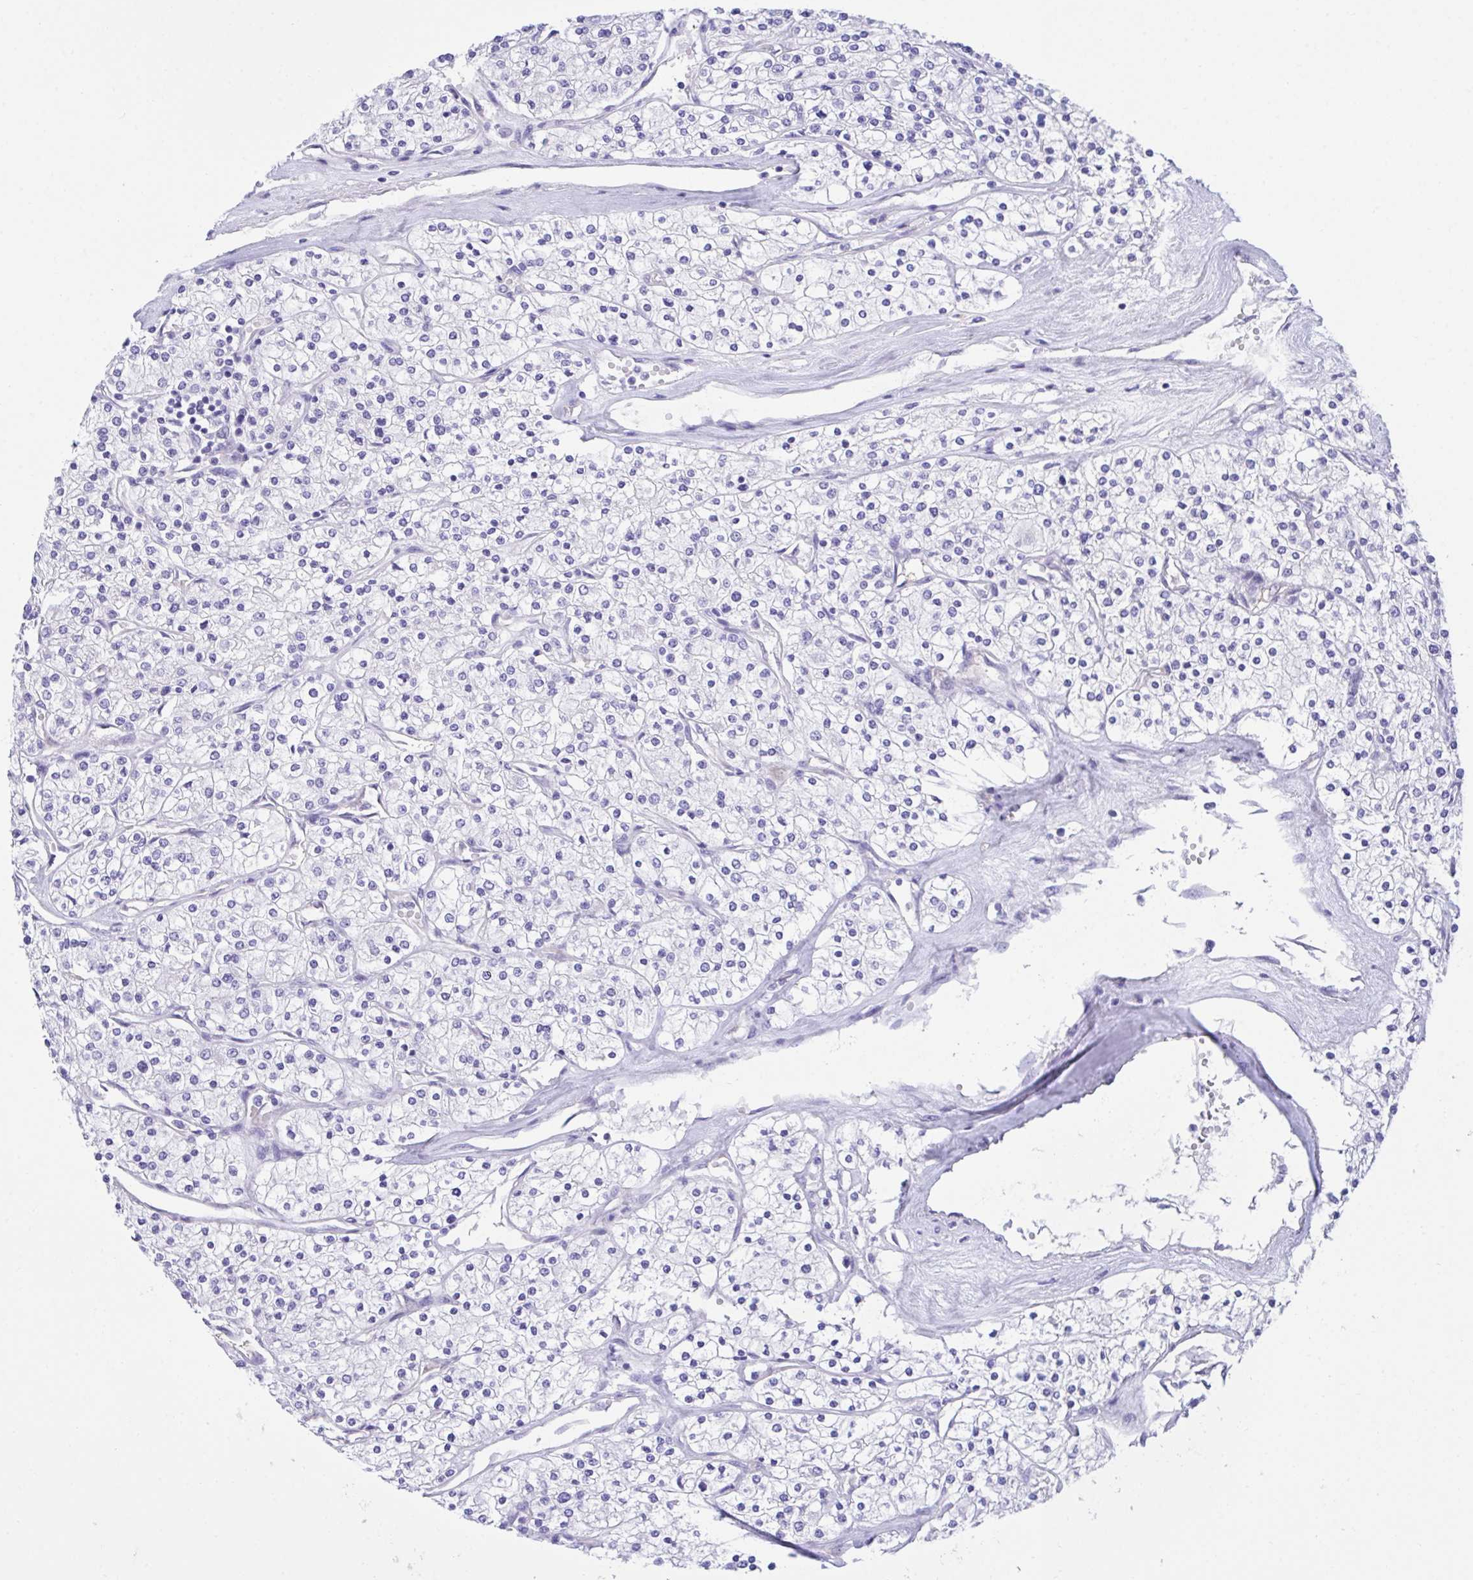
{"staining": {"intensity": "negative", "quantity": "none", "location": "none"}, "tissue": "renal cancer", "cell_type": "Tumor cells", "image_type": "cancer", "snomed": [{"axis": "morphology", "description": "Adenocarcinoma, NOS"}, {"axis": "topography", "description": "Kidney"}], "caption": "IHC micrograph of neoplastic tissue: human adenocarcinoma (renal) stained with DAB shows no significant protein staining in tumor cells.", "gene": "PGM2L1", "patient": {"sex": "male", "age": 80}}